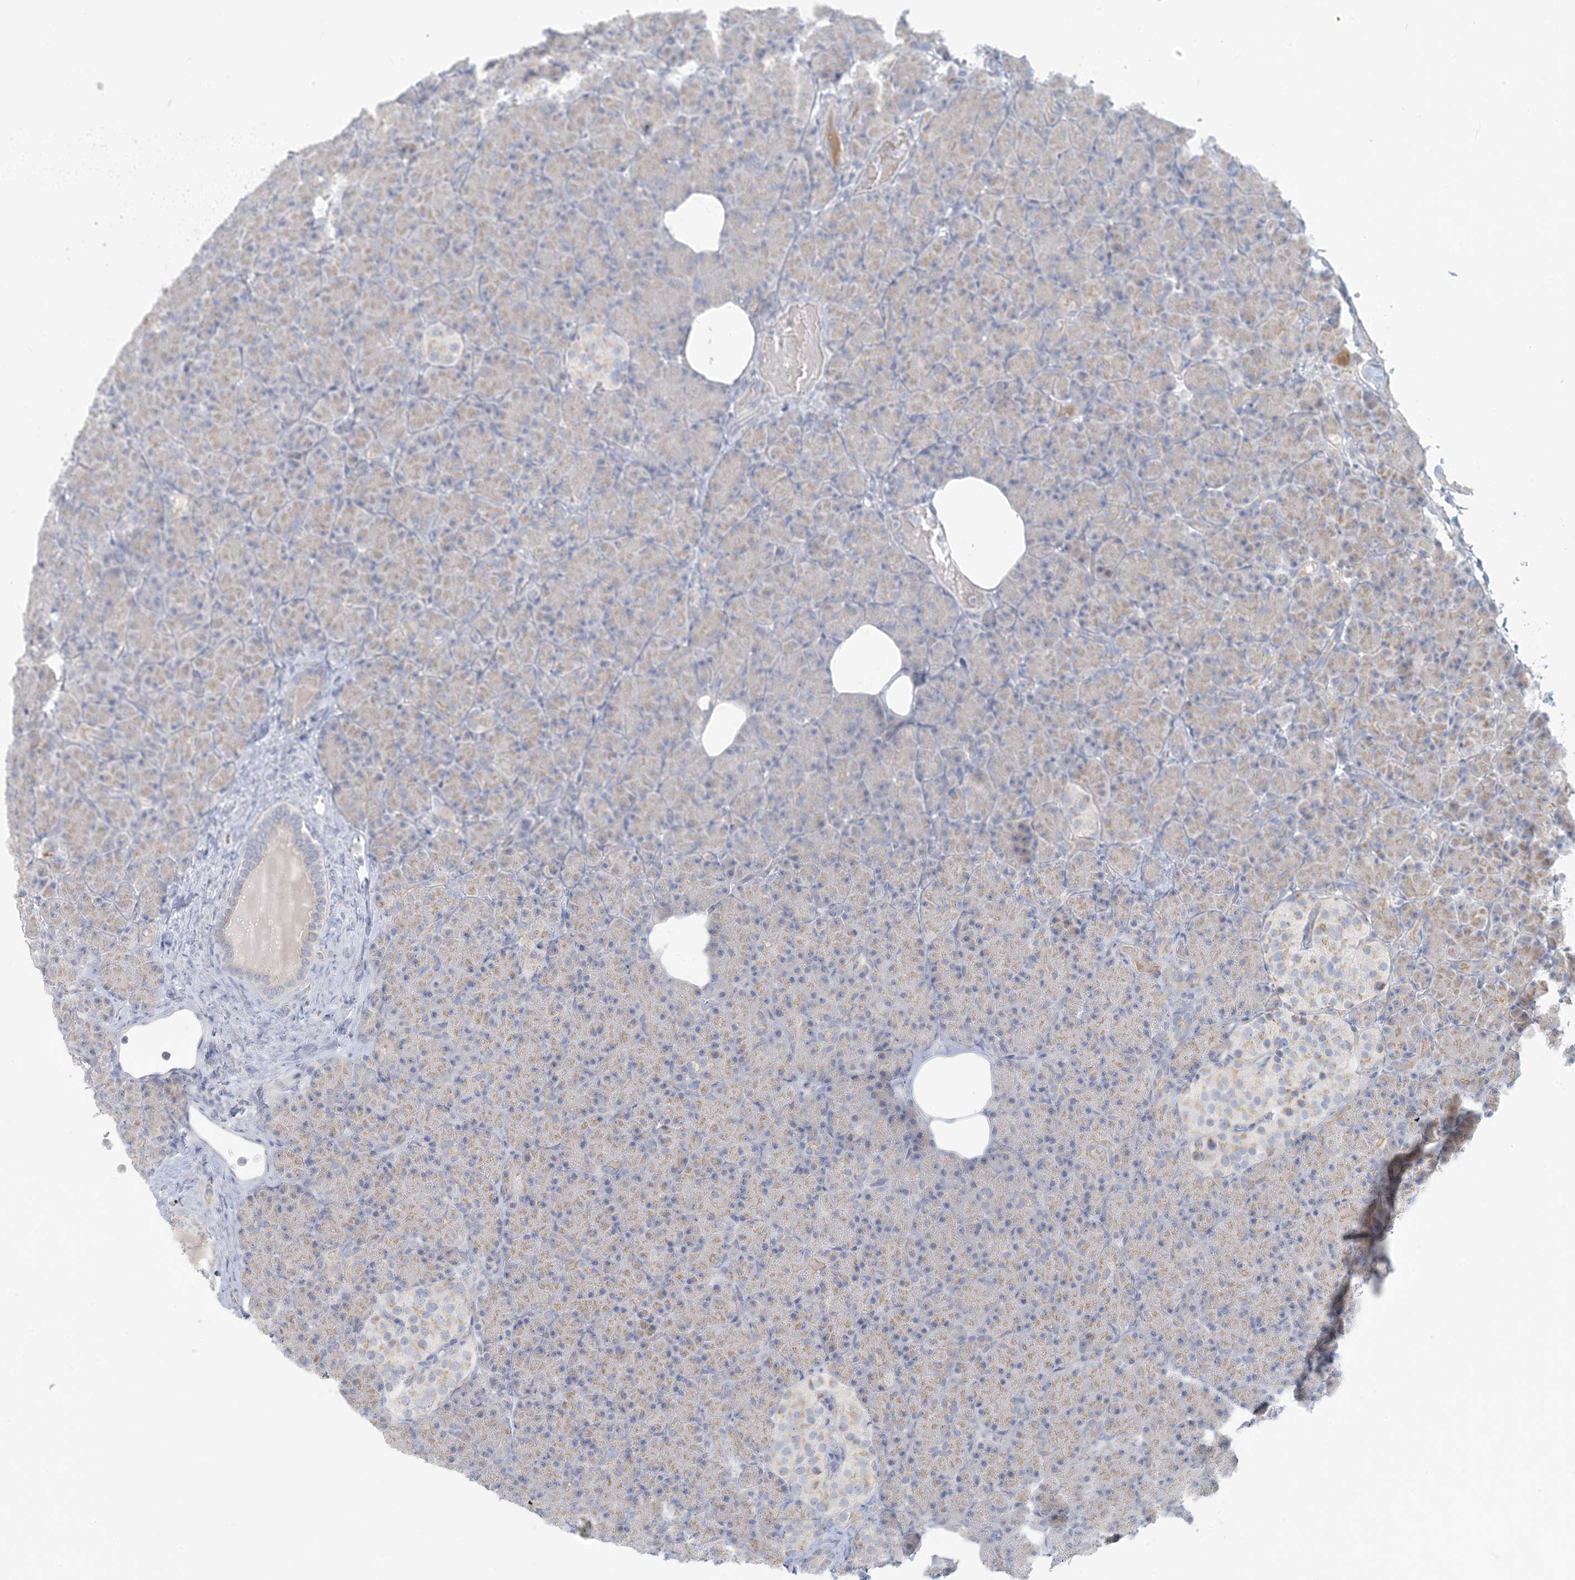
{"staining": {"intensity": "weak", "quantity": ">75%", "location": "cytoplasmic/membranous"}, "tissue": "pancreas", "cell_type": "Exocrine glandular cells", "image_type": "normal", "snomed": [{"axis": "morphology", "description": "Normal tissue, NOS"}, {"axis": "topography", "description": "Pancreas"}], "caption": "Brown immunohistochemical staining in benign human pancreas displays weak cytoplasmic/membranous positivity in approximately >75% of exocrine glandular cells. (DAB (3,3'-diaminobenzidine) = brown stain, brightfield microscopy at high magnification).", "gene": "SCML1", "patient": {"sex": "female", "age": 43}}